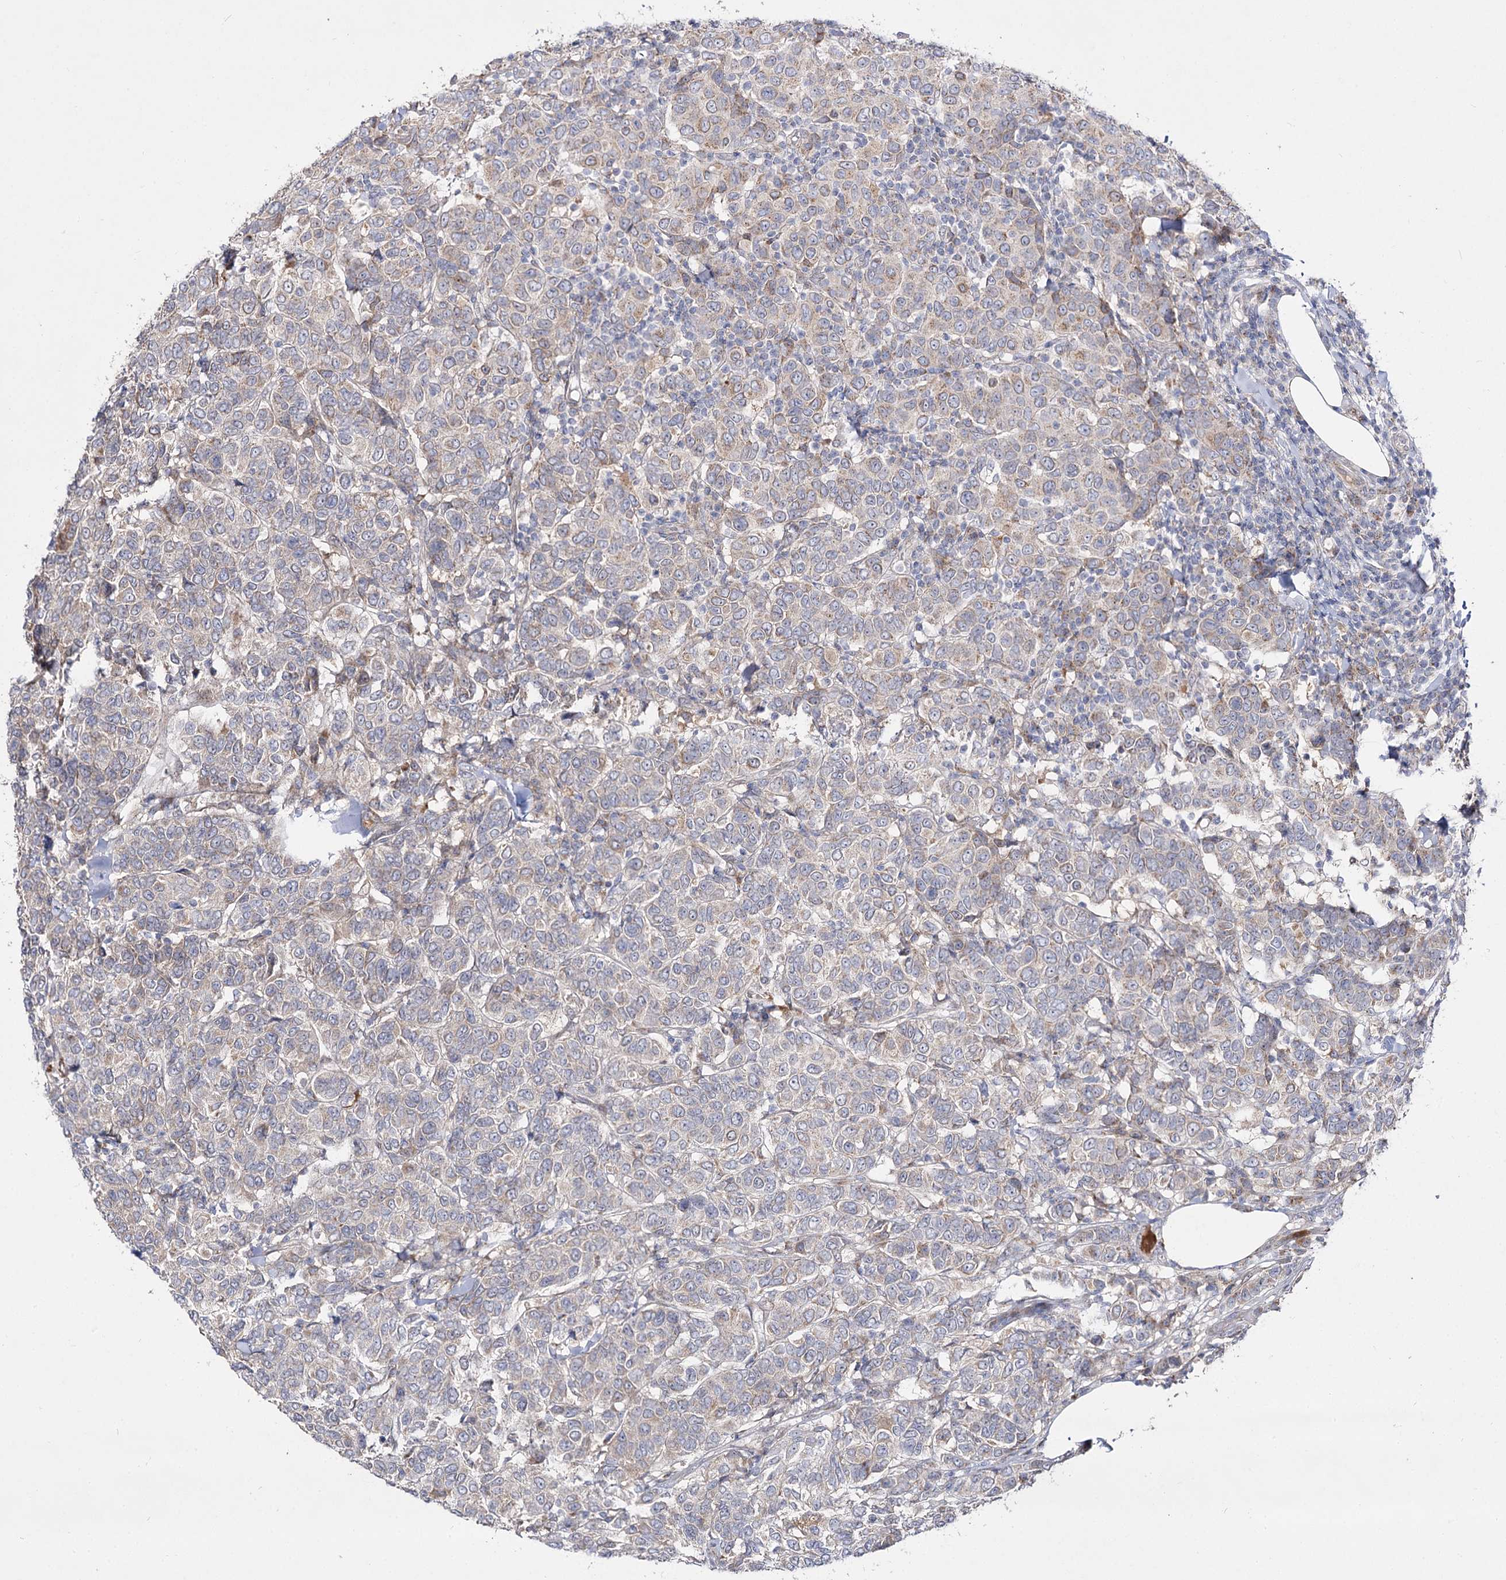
{"staining": {"intensity": "weak", "quantity": "<25%", "location": "cytoplasmic/membranous"}, "tissue": "breast cancer", "cell_type": "Tumor cells", "image_type": "cancer", "snomed": [{"axis": "morphology", "description": "Duct carcinoma"}, {"axis": "topography", "description": "Breast"}], "caption": "High power microscopy micrograph of an immunohistochemistry (IHC) image of breast intraductal carcinoma, revealing no significant positivity in tumor cells. (DAB immunohistochemistry, high magnification).", "gene": "C11orf80", "patient": {"sex": "female", "age": 55}}